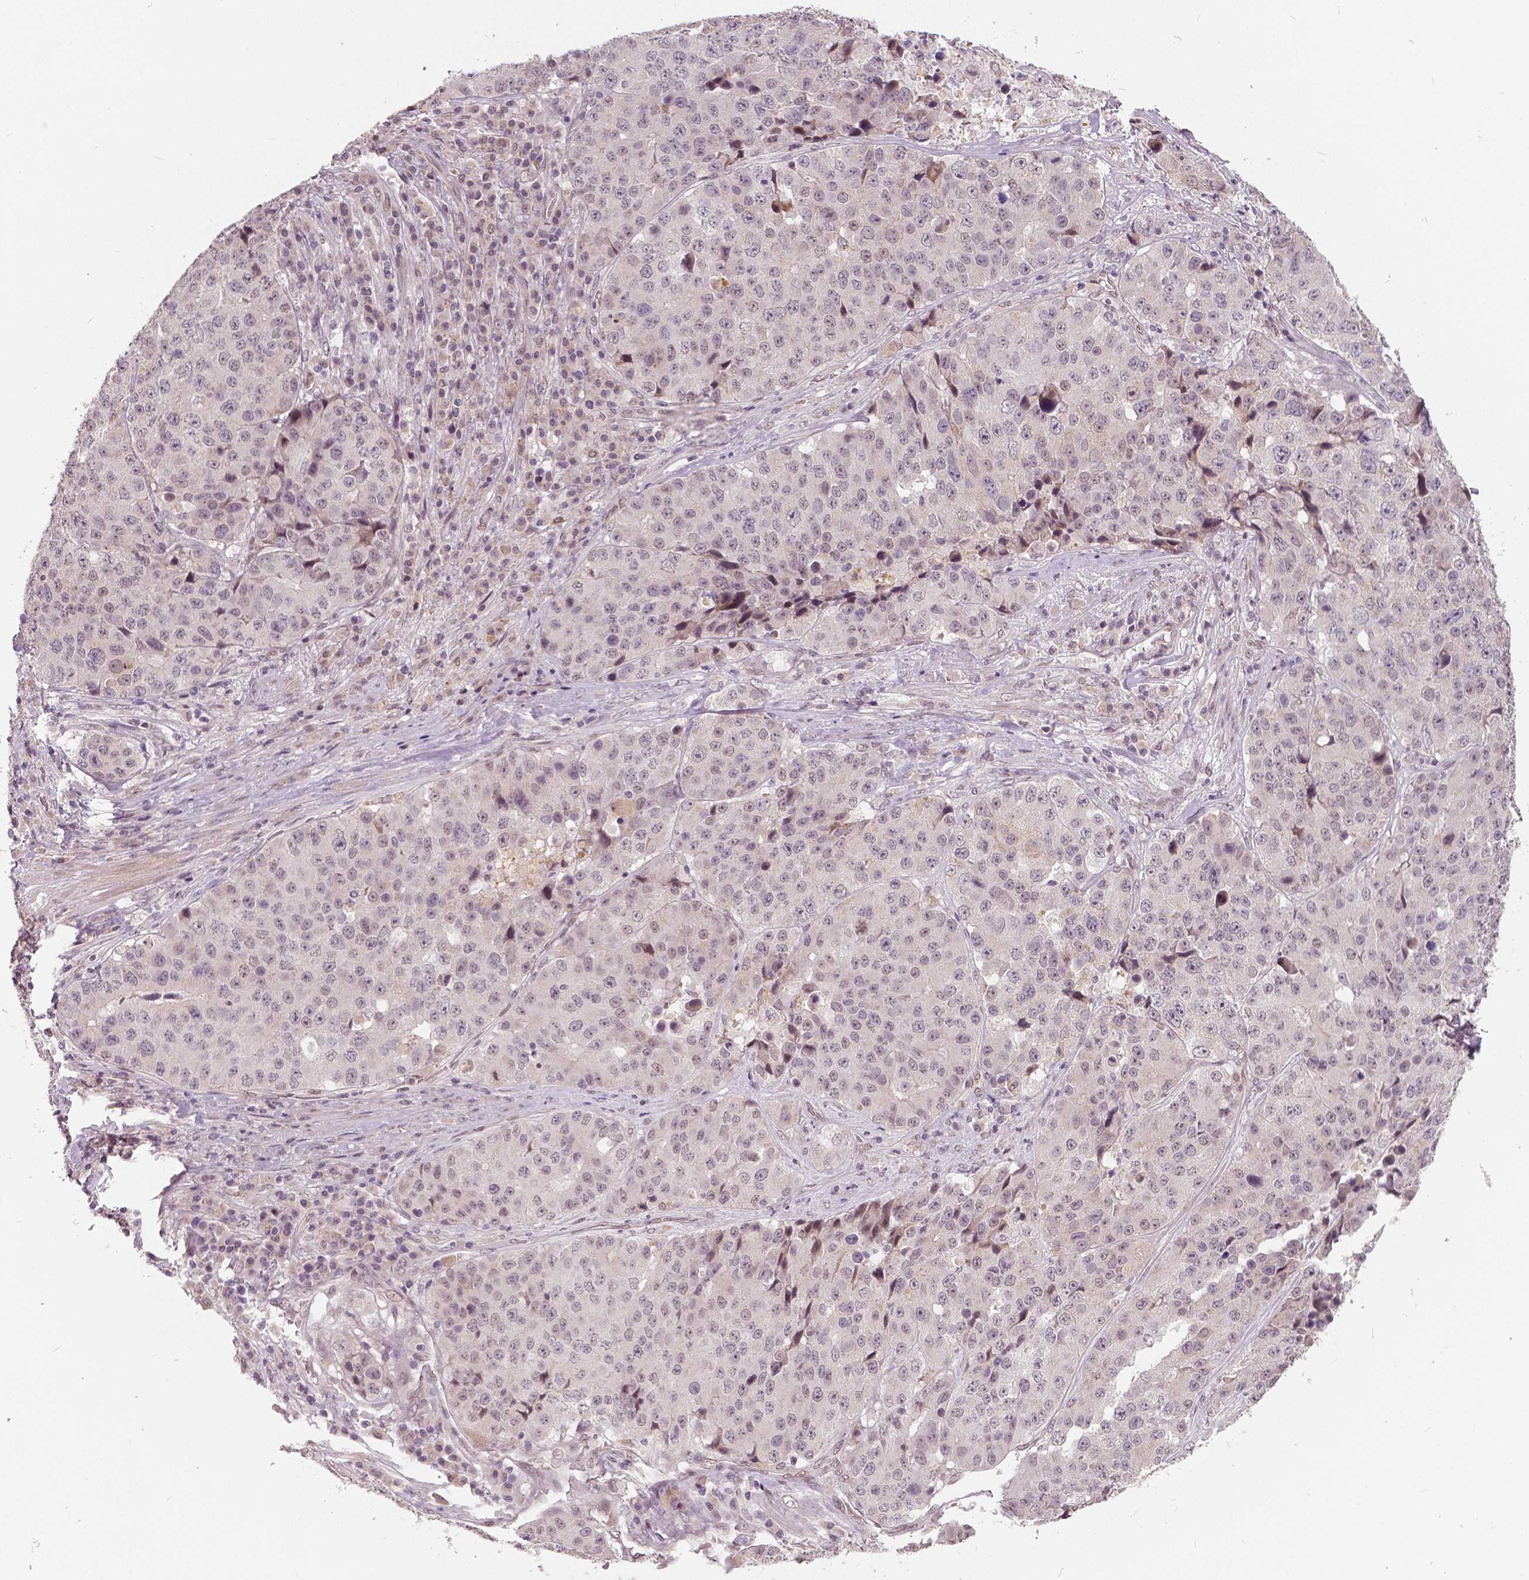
{"staining": {"intensity": "negative", "quantity": "none", "location": "none"}, "tissue": "stomach cancer", "cell_type": "Tumor cells", "image_type": "cancer", "snomed": [{"axis": "morphology", "description": "Adenocarcinoma, NOS"}, {"axis": "topography", "description": "Stomach"}], "caption": "This is a image of IHC staining of stomach cancer, which shows no staining in tumor cells. (IHC, brightfield microscopy, high magnification).", "gene": "HMBOX1", "patient": {"sex": "male", "age": 71}}